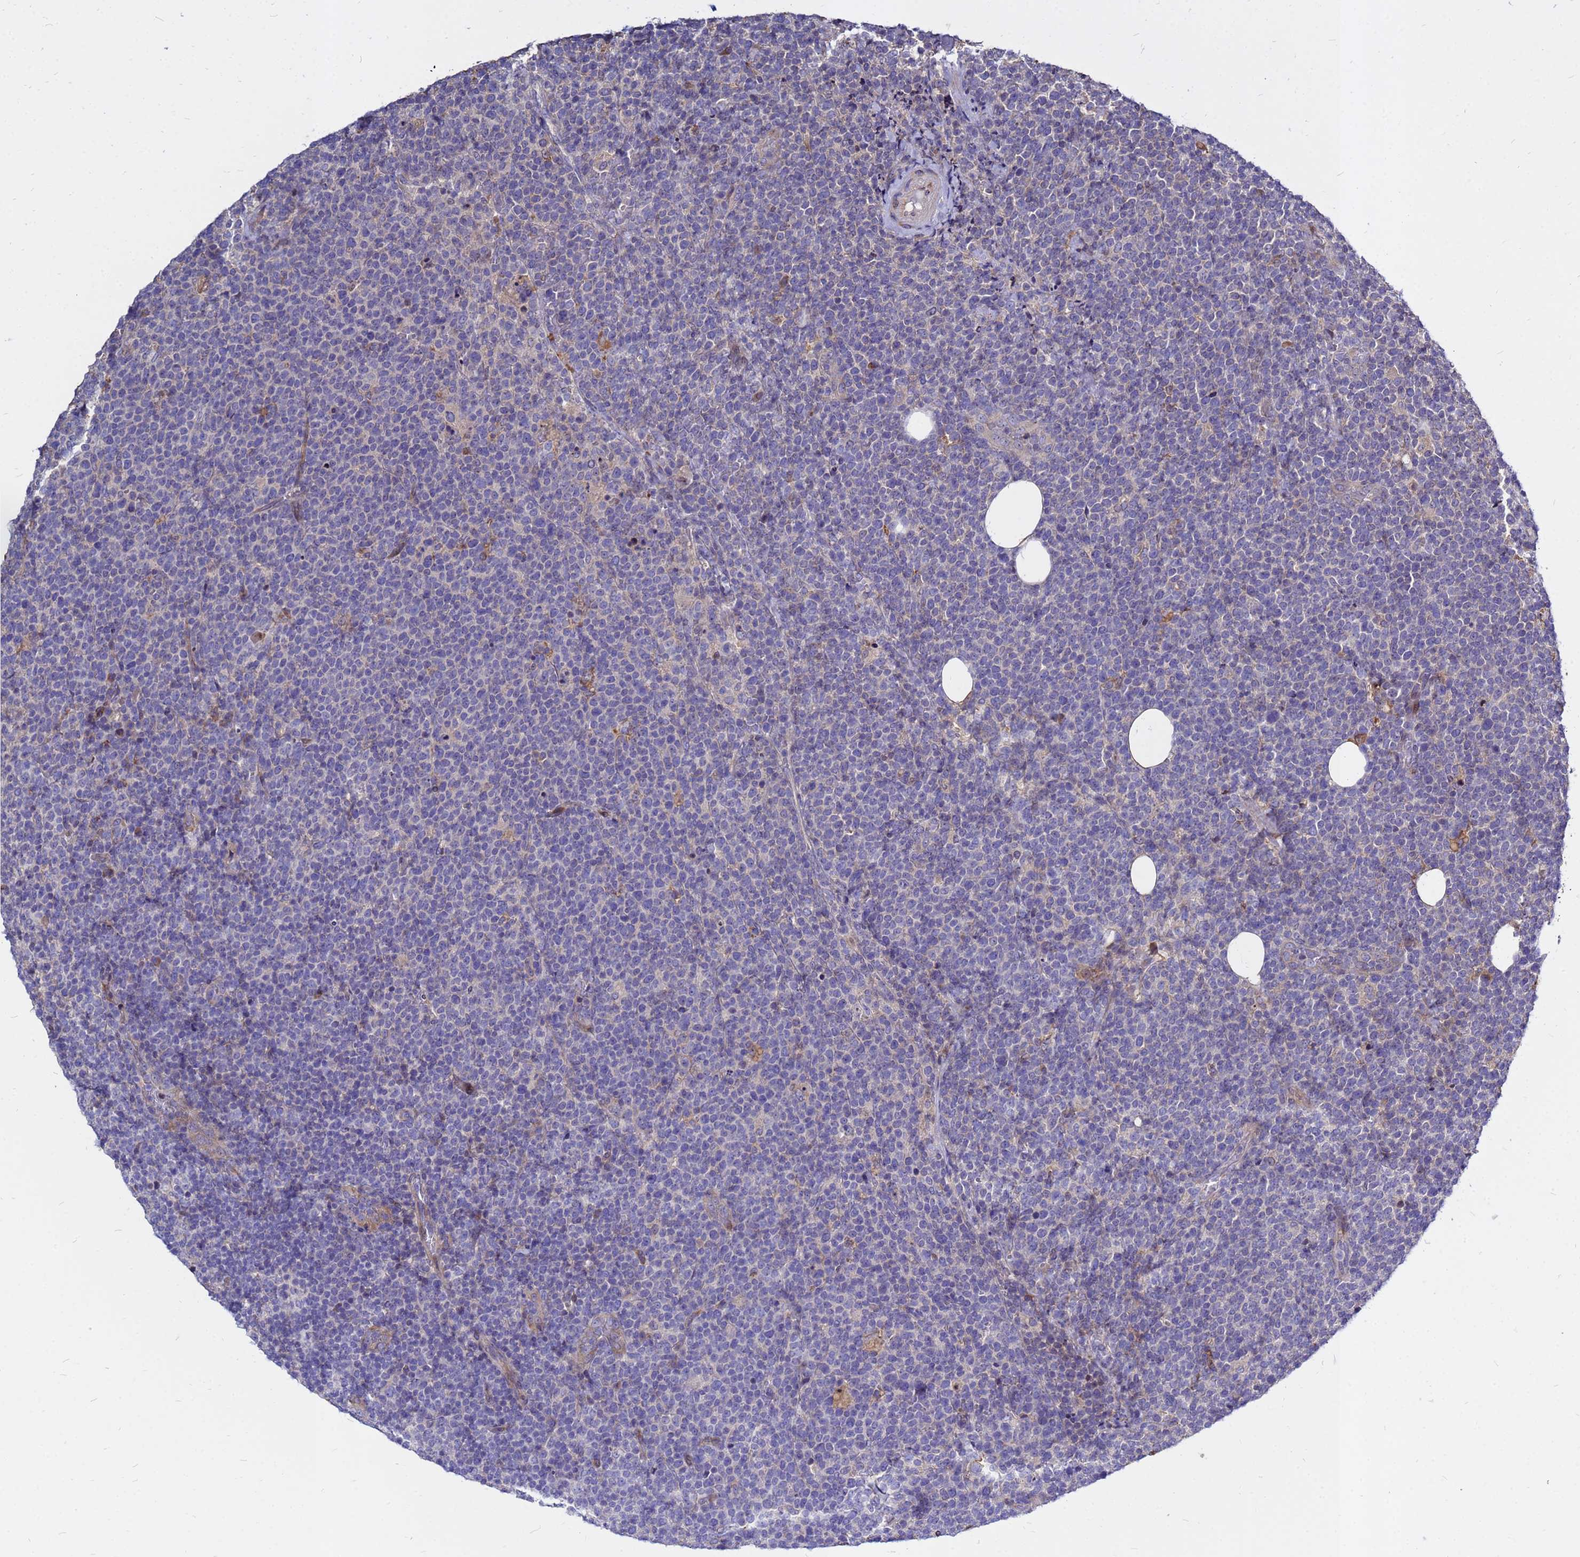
{"staining": {"intensity": "negative", "quantity": "none", "location": "none"}, "tissue": "lymphoma", "cell_type": "Tumor cells", "image_type": "cancer", "snomed": [{"axis": "morphology", "description": "Malignant lymphoma, non-Hodgkin's type, High grade"}, {"axis": "topography", "description": "Lymph node"}], "caption": "High power microscopy histopathology image of an immunohistochemistry (IHC) histopathology image of high-grade malignant lymphoma, non-Hodgkin's type, revealing no significant staining in tumor cells.", "gene": "MOB2", "patient": {"sex": "male", "age": 61}}